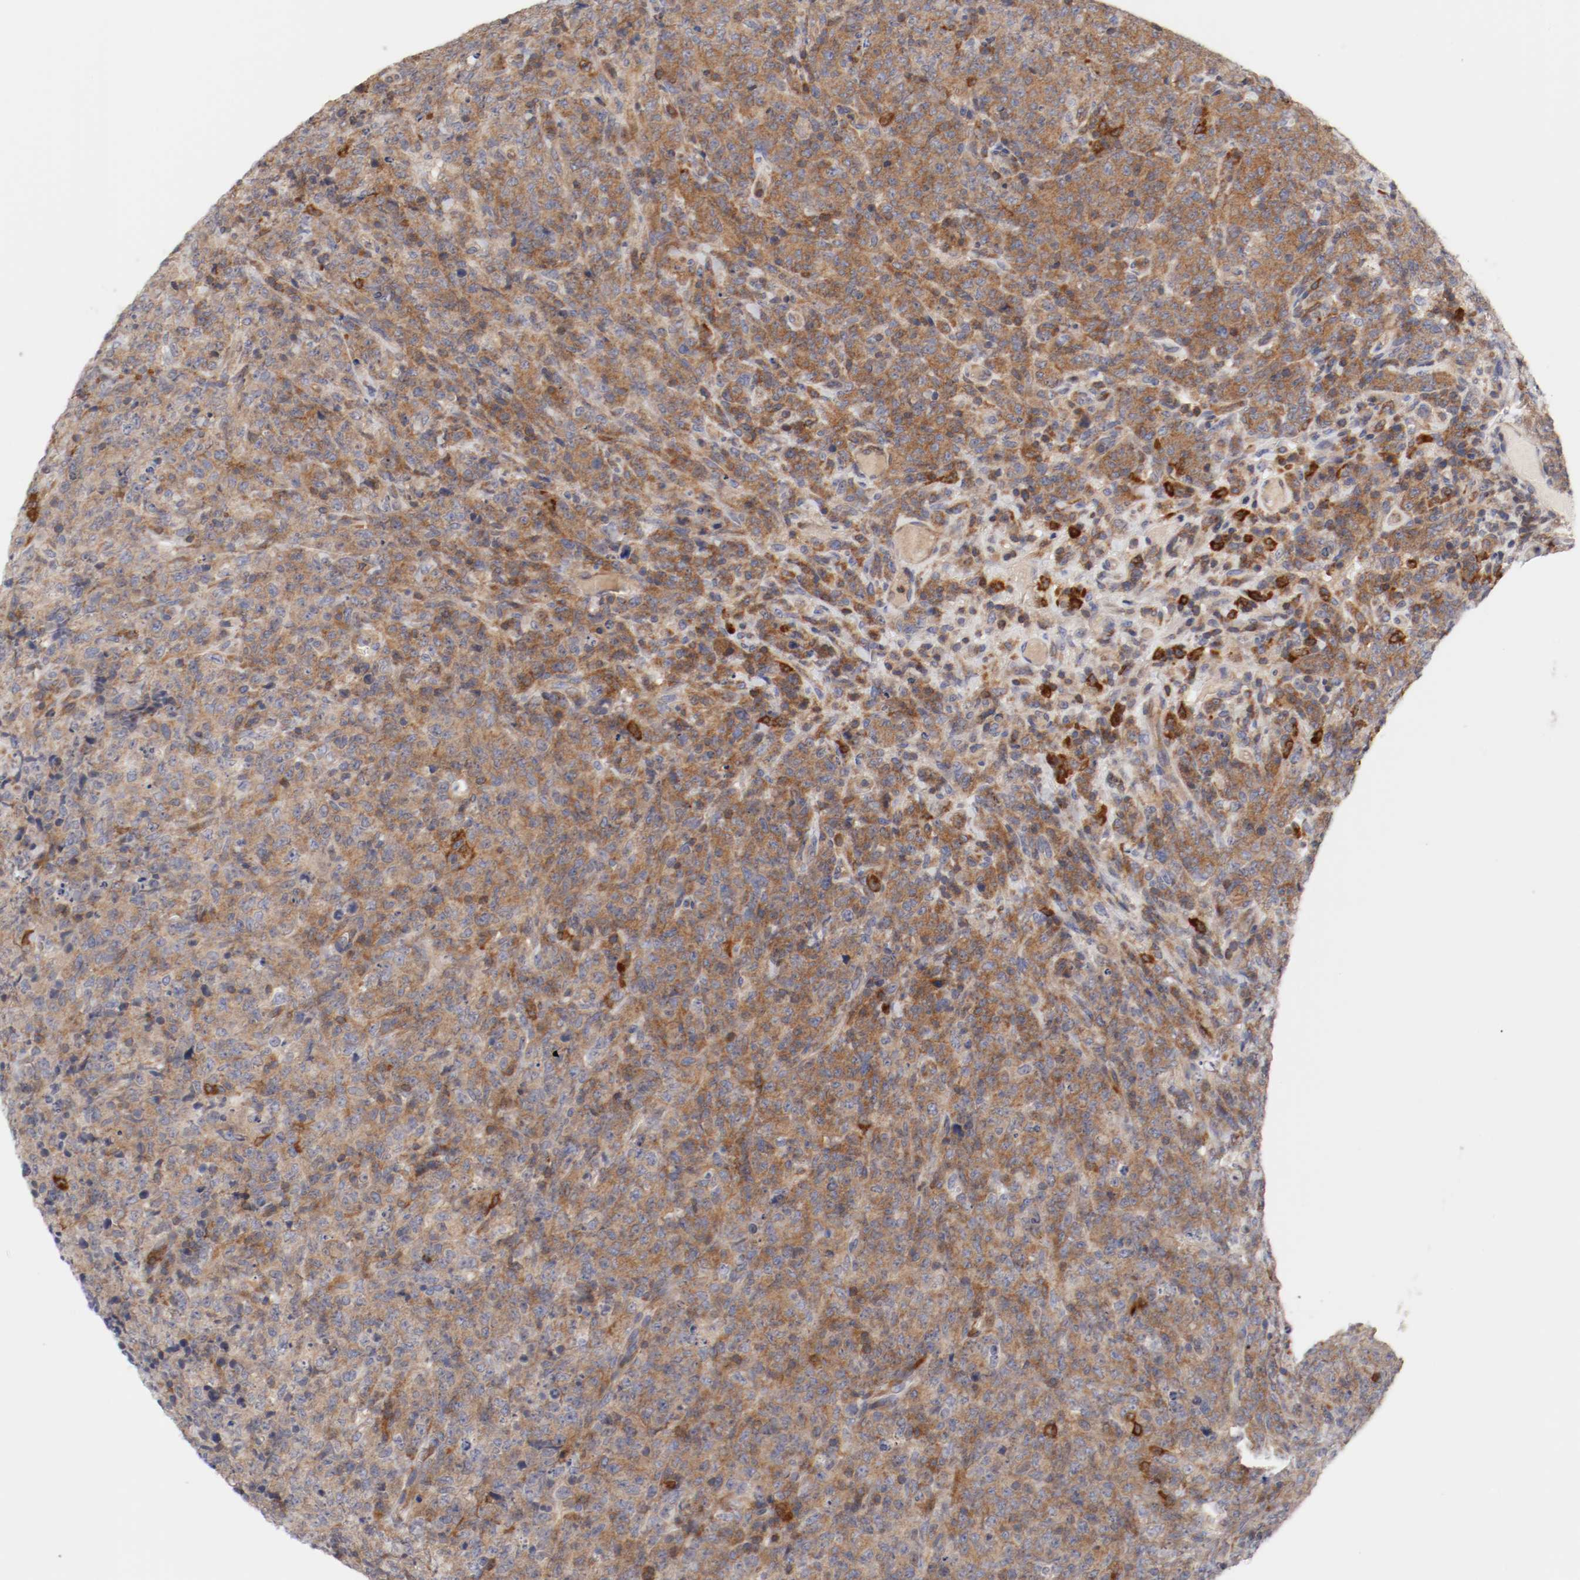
{"staining": {"intensity": "moderate", "quantity": ">75%", "location": "cytoplasmic/membranous"}, "tissue": "lymphoma", "cell_type": "Tumor cells", "image_type": "cancer", "snomed": [{"axis": "morphology", "description": "Malignant lymphoma, non-Hodgkin's type, High grade"}, {"axis": "topography", "description": "Tonsil"}], "caption": "A brown stain shows moderate cytoplasmic/membranous staining of a protein in high-grade malignant lymphoma, non-Hodgkin's type tumor cells. (DAB IHC with brightfield microscopy, high magnification).", "gene": "CBL", "patient": {"sex": "female", "age": 36}}